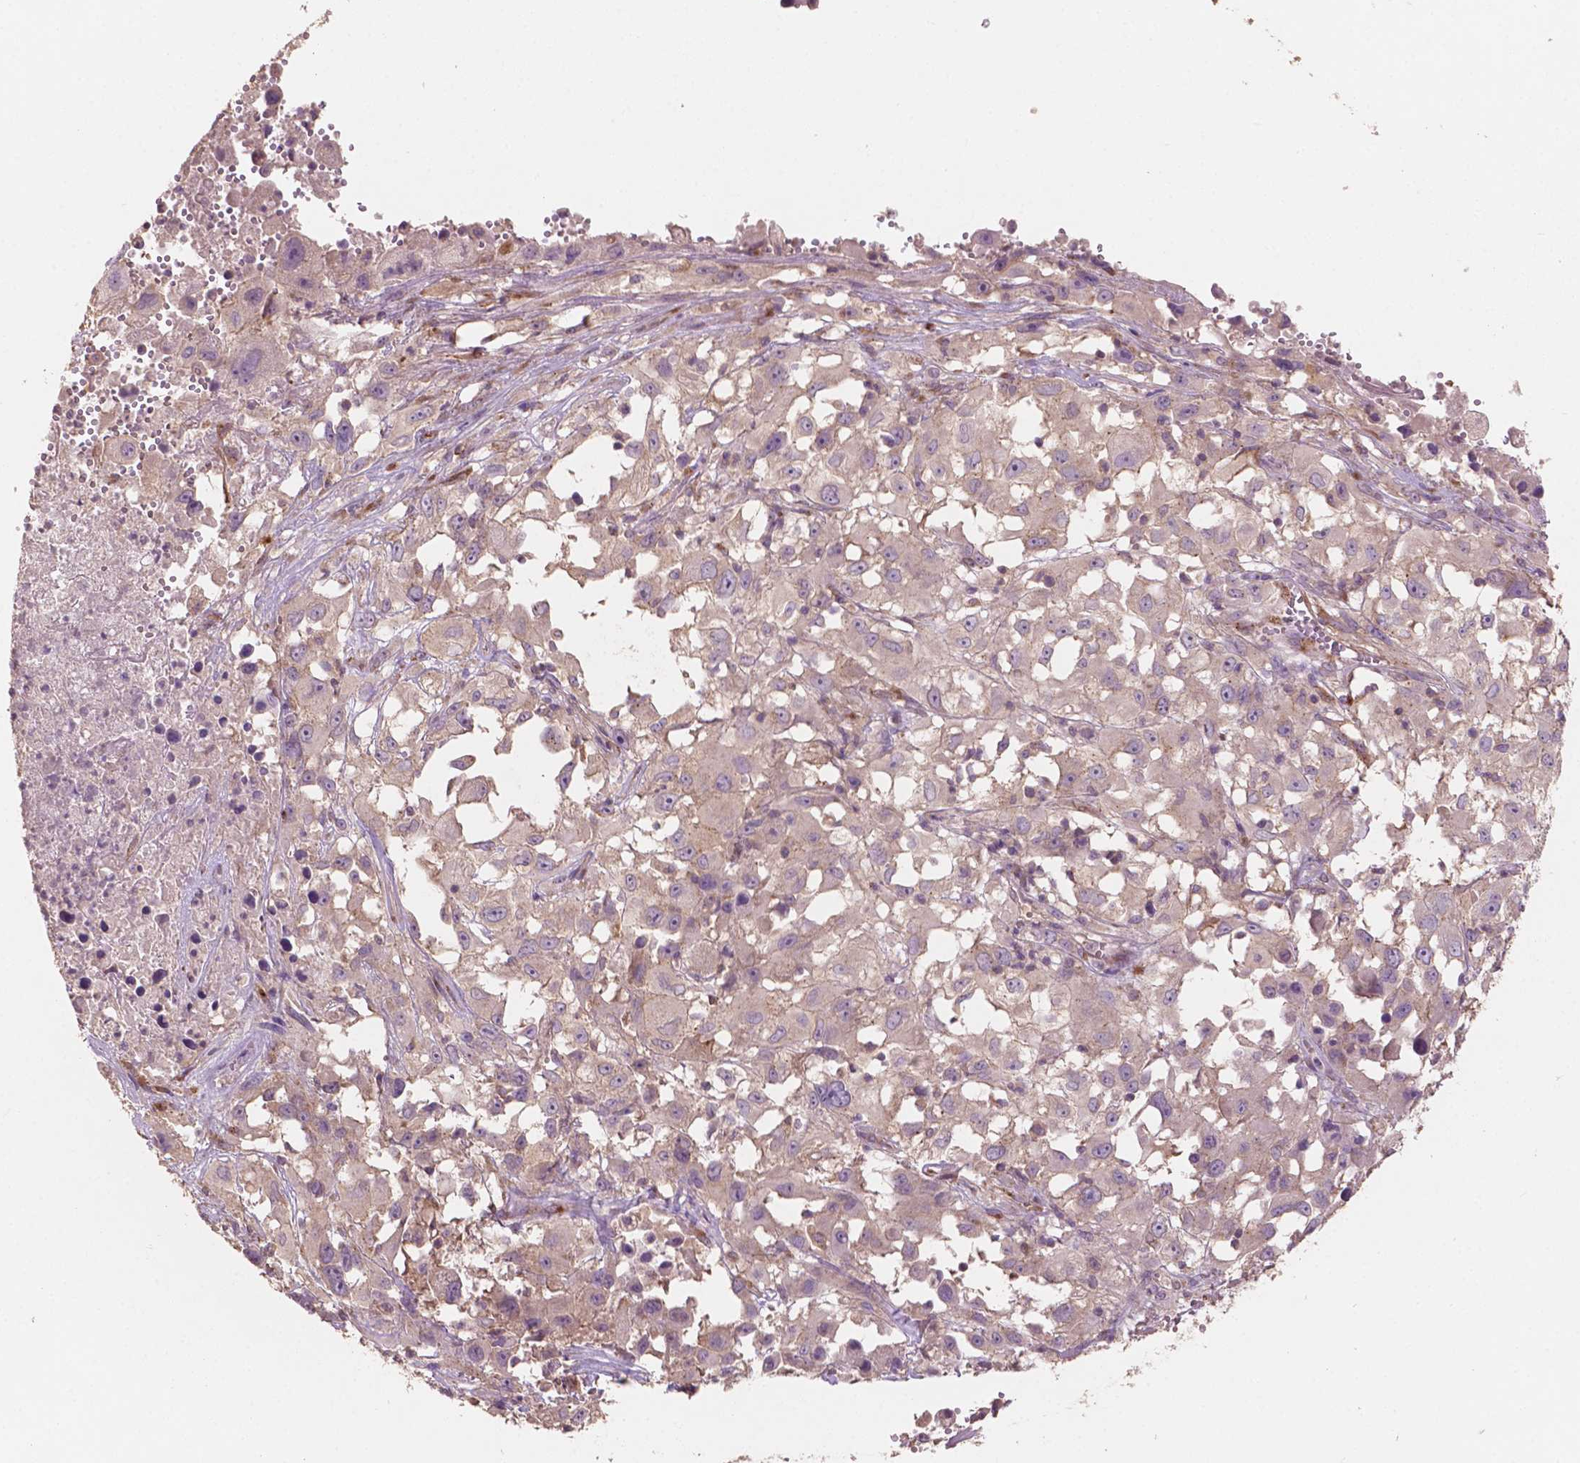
{"staining": {"intensity": "weak", "quantity": ">75%", "location": "cytoplasmic/membranous"}, "tissue": "melanoma", "cell_type": "Tumor cells", "image_type": "cancer", "snomed": [{"axis": "morphology", "description": "Malignant melanoma, Metastatic site"}, {"axis": "topography", "description": "Soft tissue"}], "caption": "IHC of malignant melanoma (metastatic site) demonstrates low levels of weak cytoplasmic/membranous expression in approximately >75% of tumor cells. (Stains: DAB (3,3'-diaminobenzidine) in brown, nuclei in blue, Microscopy: brightfield microscopy at high magnification).", "gene": "CHPT1", "patient": {"sex": "male", "age": 50}}